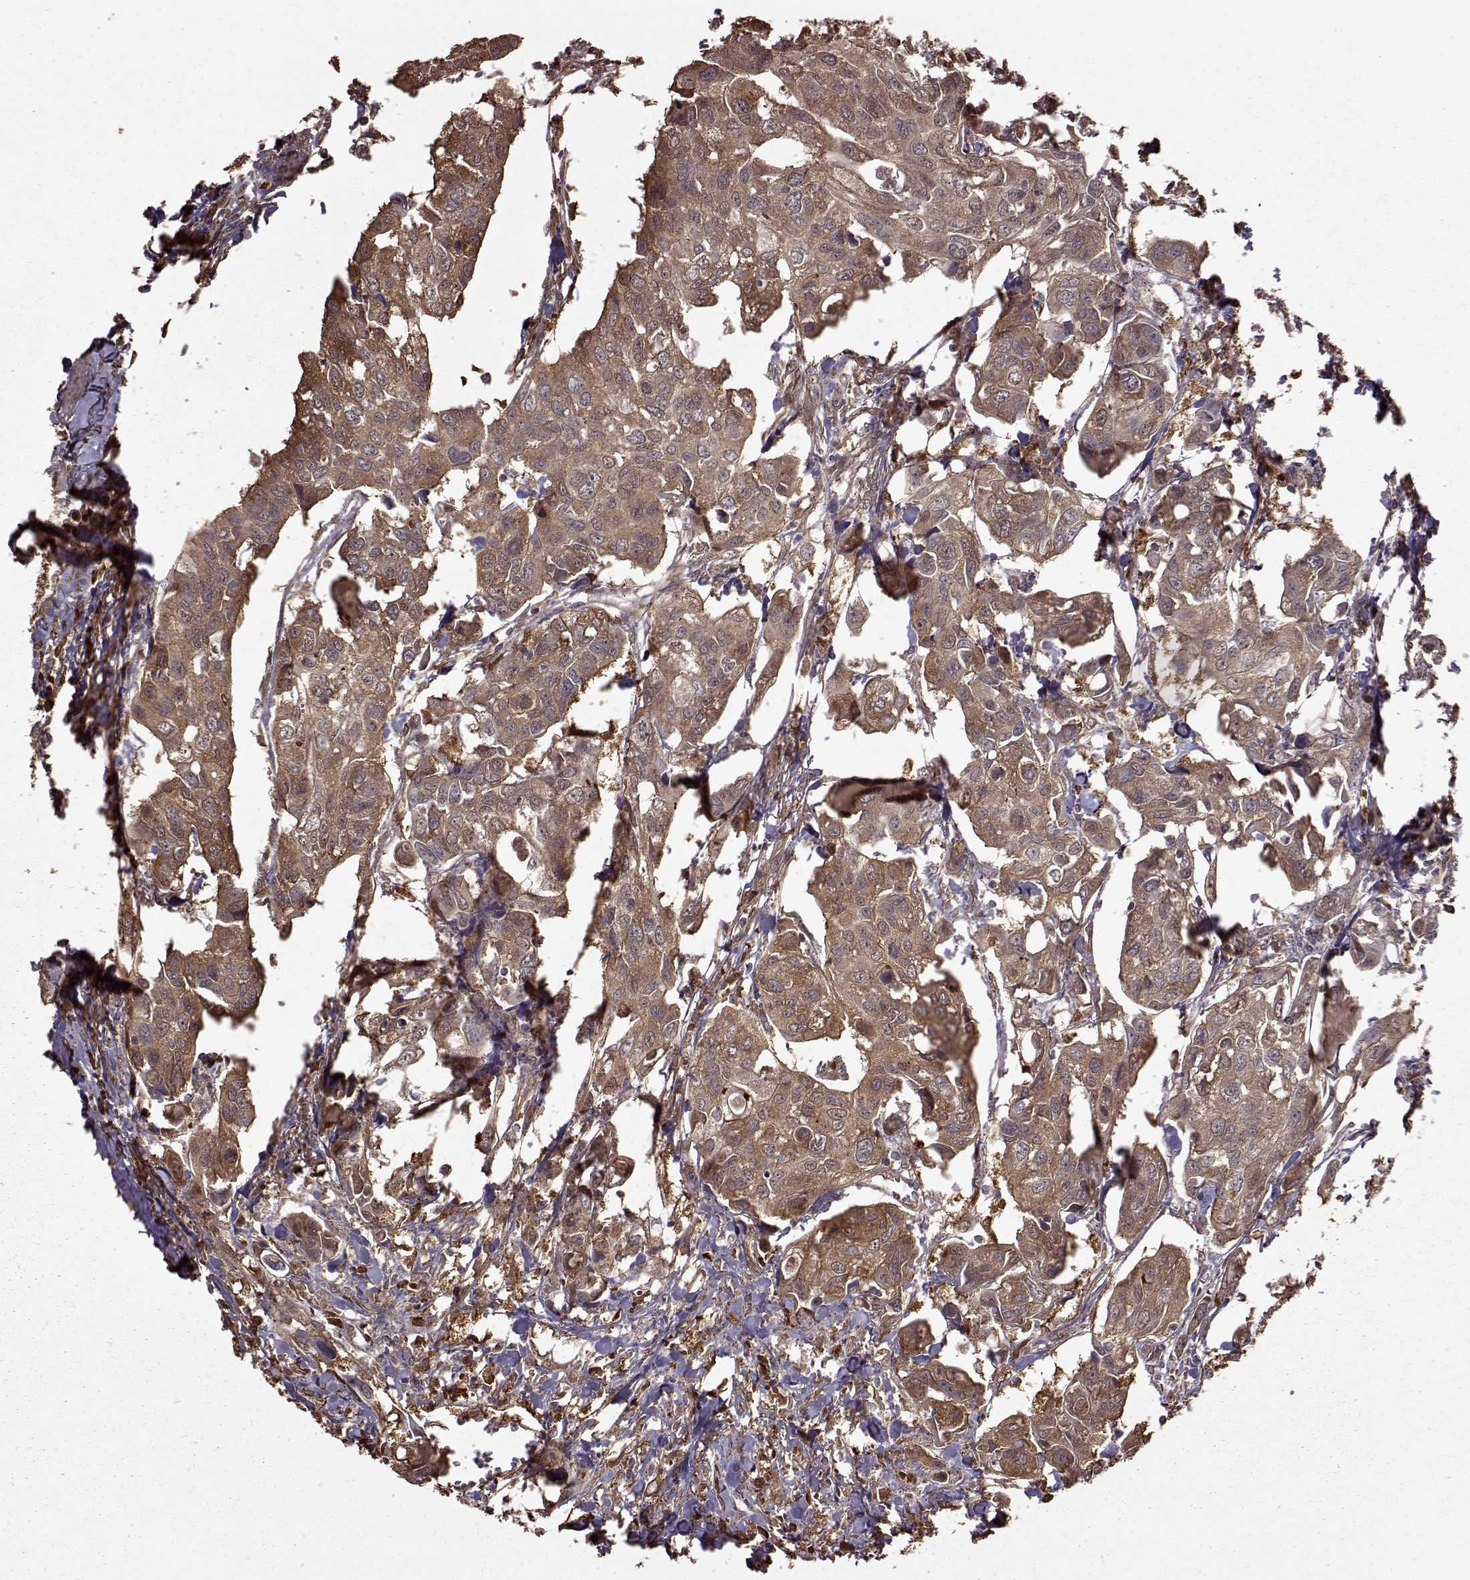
{"staining": {"intensity": "strong", "quantity": "25%-75%", "location": "cytoplasmic/membranous"}, "tissue": "urothelial cancer", "cell_type": "Tumor cells", "image_type": "cancer", "snomed": [{"axis": "morphology", "description": "Urothelial carcinoma, High grade"}, {"axis": "topography", "description": "Urinary bladder"}], "caption": "Urothelial cancer stained with a brown dye demonstrates strong cytoplasmic/membranous positive expression in about 25%-75% of tumor cells.", "gene": "NME1-NME2", "patient": {"sex": "male", "age": 60}}